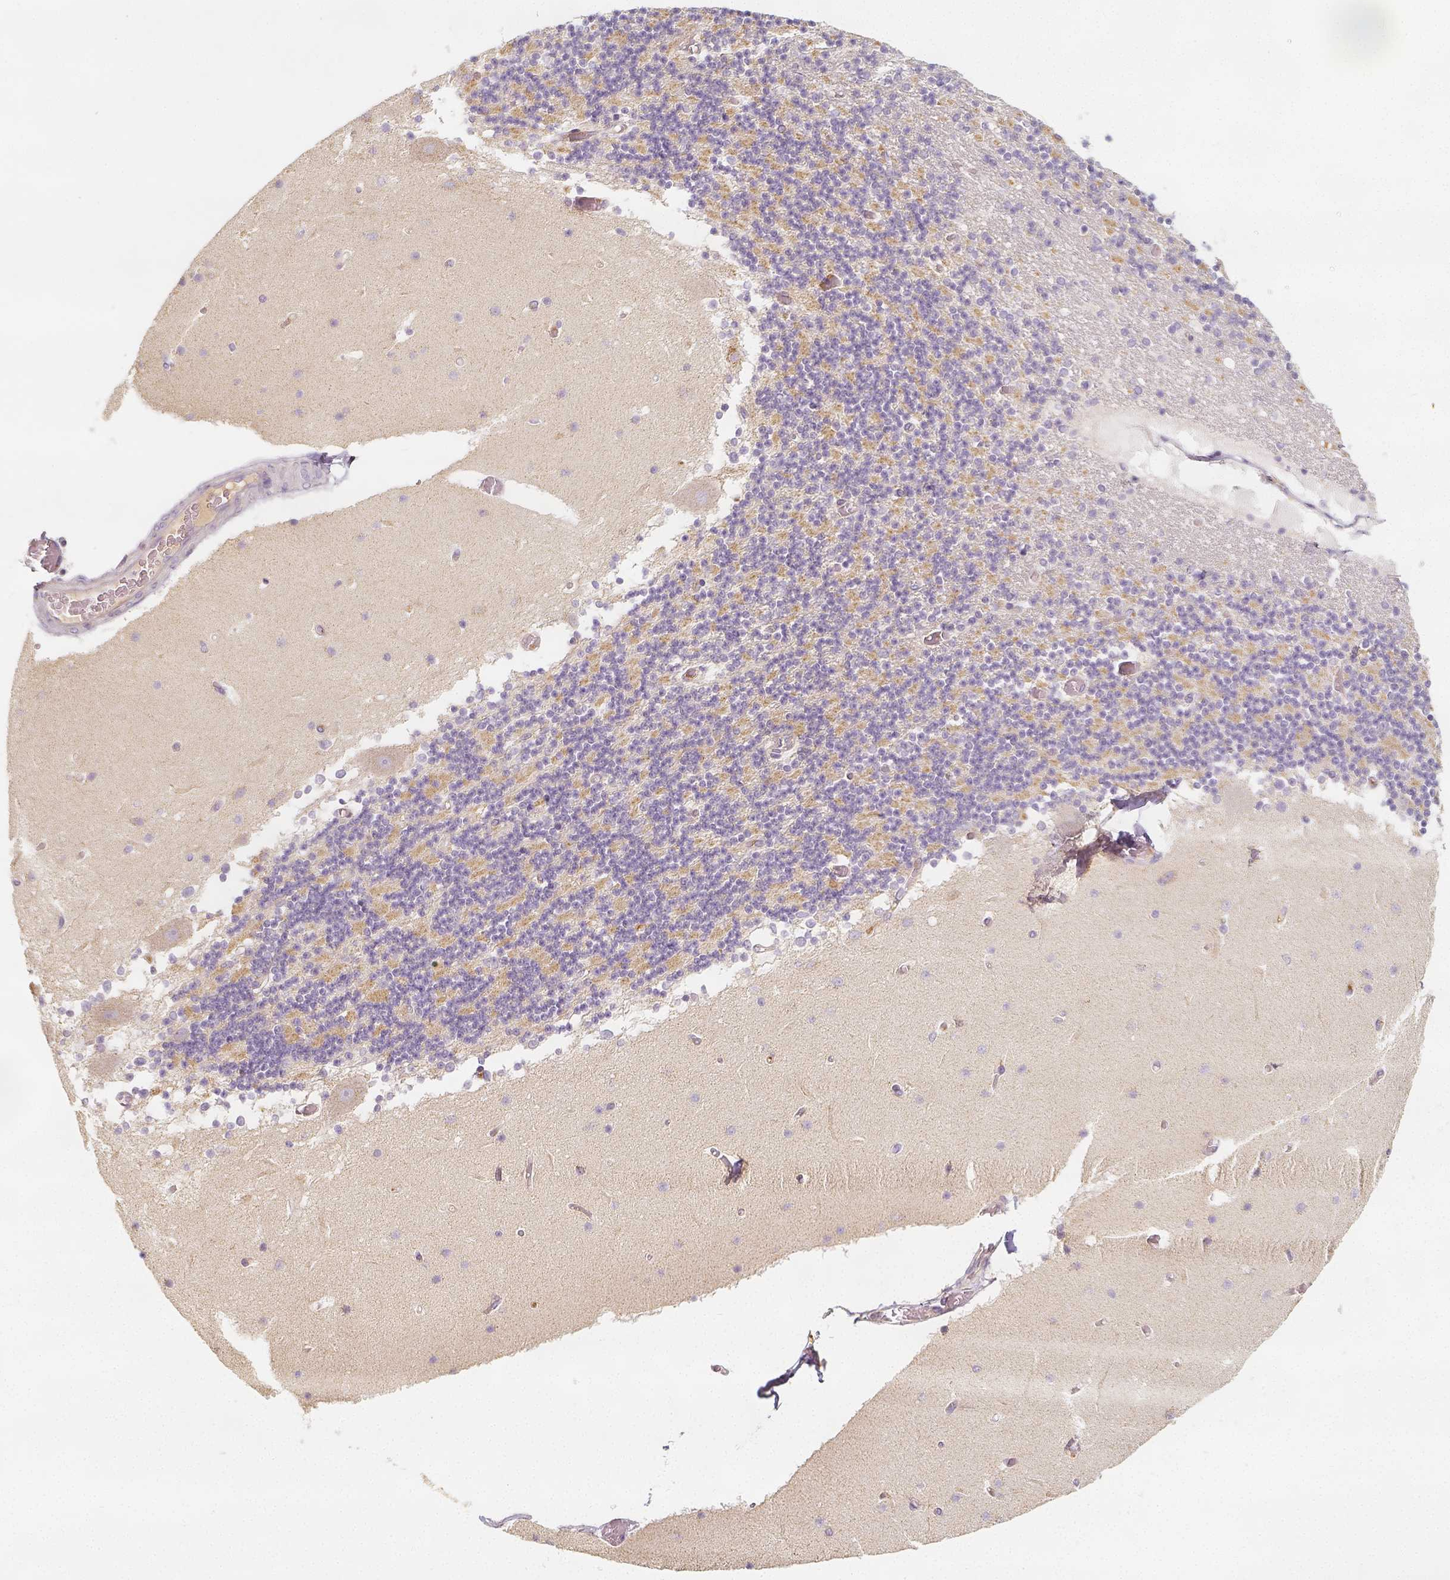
{"staining": {"intensity": "moderate", "quantity": "<25%", "location": "cytoplasmic/membranous"}, "tissue": "cerebellum", "cell_type": "Cells in granular layer", "image_type": "normal", "snomed": [{"axis": "morphology", "description": "Normal tissue, NOS"}, {"axis": "topography", "description": "Cerebellum"}], "caption": "Immunohistochemistry (IHC) micrograph of benign cerebellum stained for a protein (brown), which reveals low levels of moderate cytoplasmic/membranous staining in about <25% of cells in granular layer.", "gene": "PTPRJ", "patient": {"sex": "female", "age": 28}}